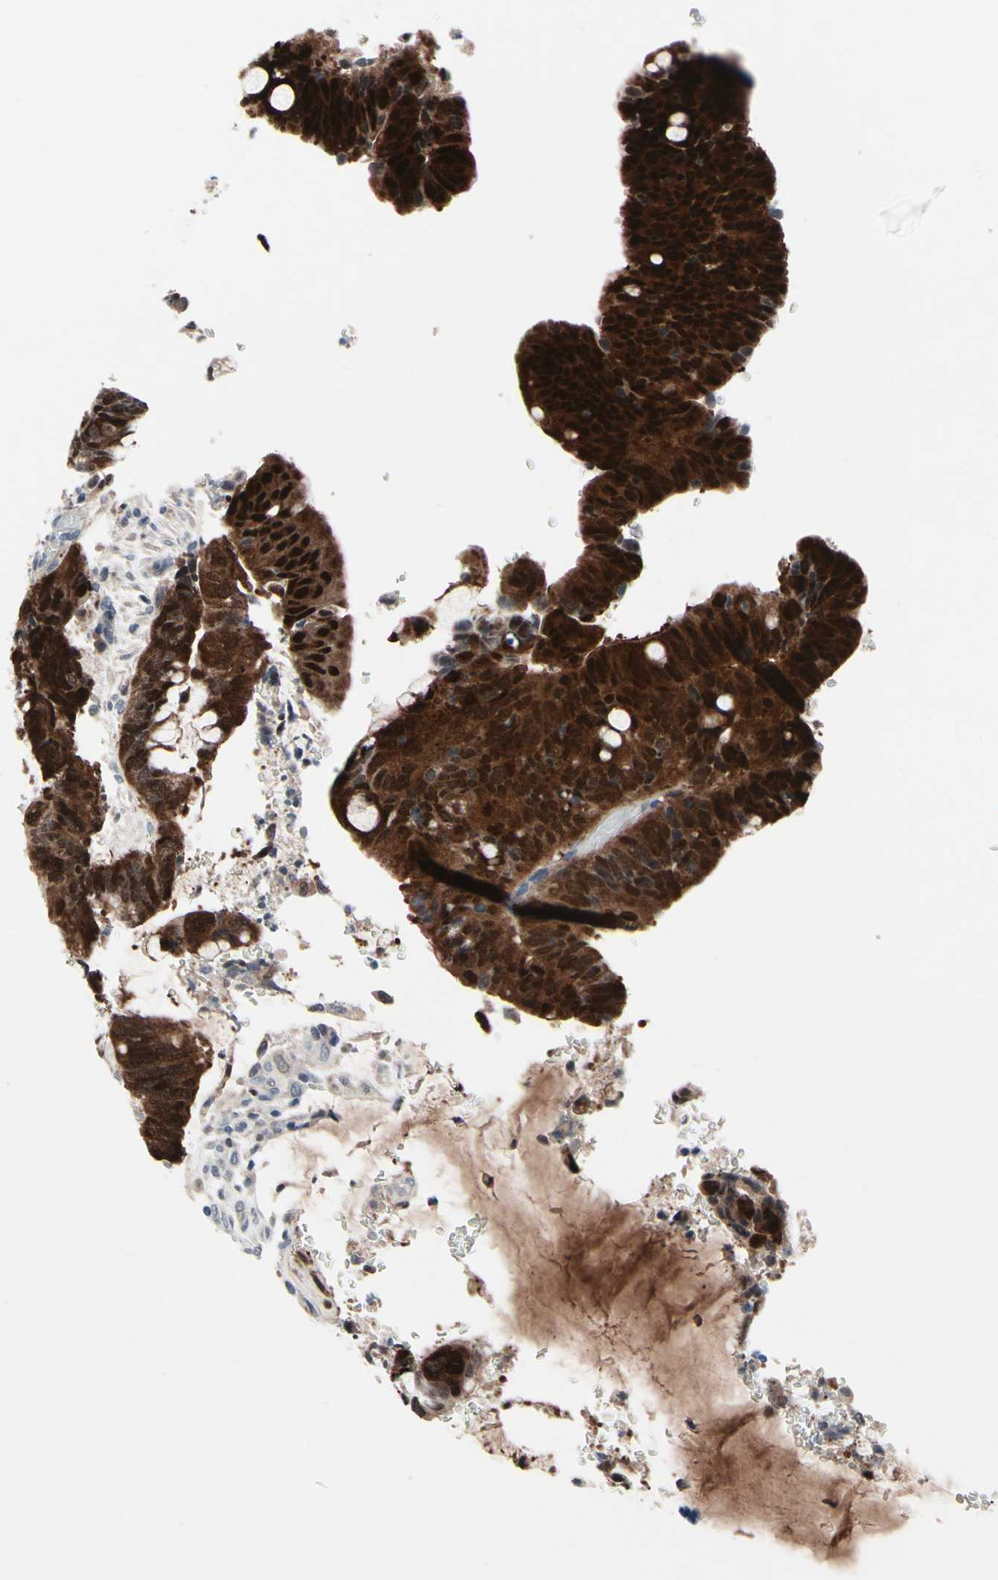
{"staining": {"intensity": "strong", "quantity": ">75%", "location": "cytoplasmic/membranous,nuclear"}, "tissue": "colorectal cancer", "cell_type": "Tumor cells", "image_type": "cancer", "snomed": [{"axis": "morphology", "description": "Normal tissue, NOS"}, {"axis": "morphology", "description": "Adenocarcinoma, NOS"}, {"axis": "topography", "description": "Rectum"}, {"axis": "topography", "description": "Peripheral nerve tissue"}], "caption": "An immunohistochemistry (IHC) photomicrograph of tumor tissue is shown. Protein staining in brown labels strong cytoplasmic/membranous and nuclear positivity in colorectal adenocarcinoma within tumor cells. (Brightfield microscopy of DAB IHC at high magnification).", "gene": "TXN", "patient": {"sex": "male", "age": 92}}